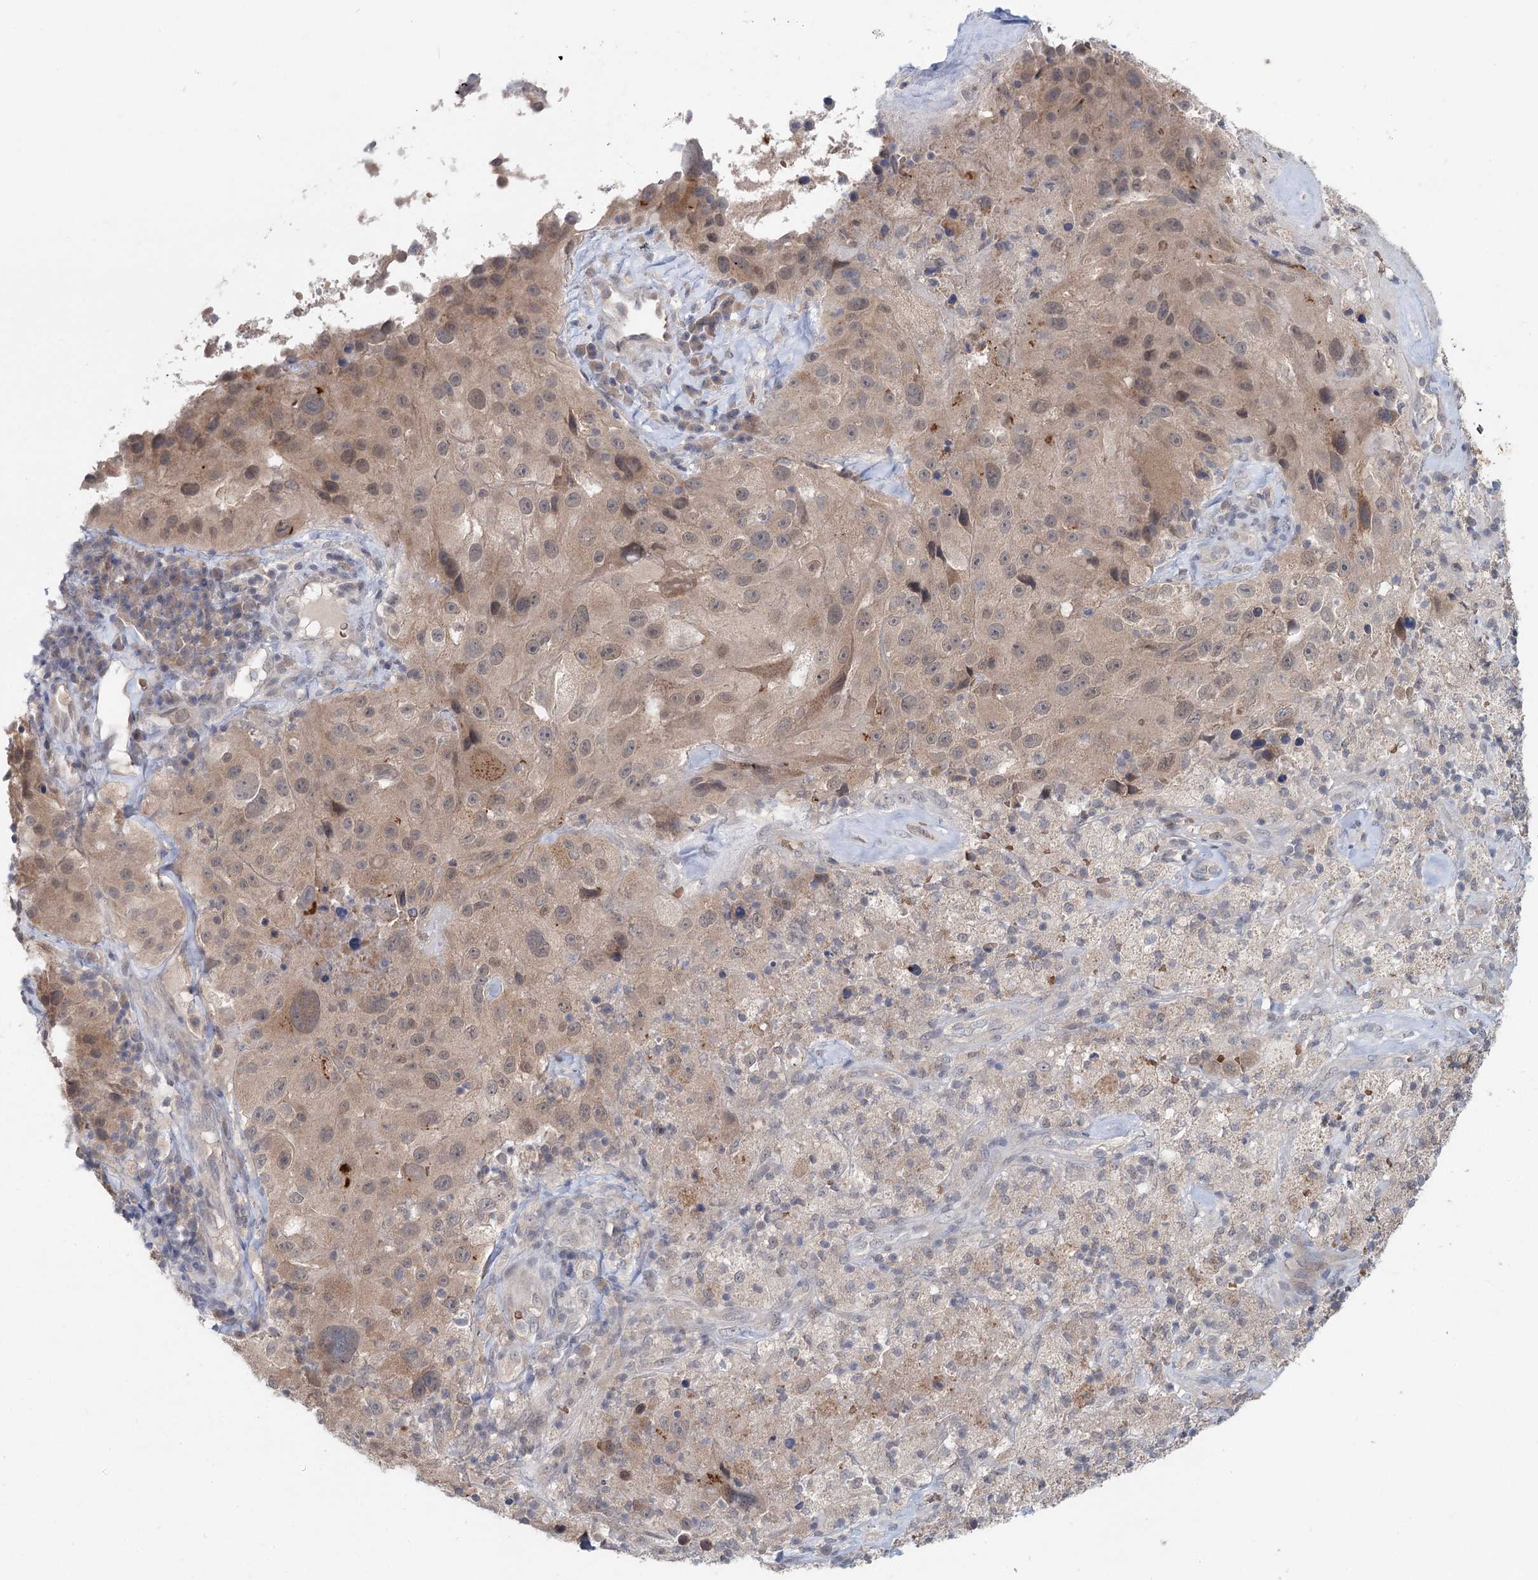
{"staining": {"intensity": "weak", "quantity": "25%-75%", "location": "cytoplasmic/membranous"}, "tissue": "melanoma", "cell_type": "Tumor cells", "image_type": "cancer", "snomed": [{"axis": "morphology", "description": "Malignant melanoma, Metastatic site"}, {"axis": "topography", "description": "Lymph node"}], "caption": "A histopathology image showing weak cytoplasmic/membranous staining in about 25%-75% of tumor cells in malignant melanoma (metastatic site), as visualized by brown immunohistochemical staining.", "gene": "FBXO7", "patient": {"sex": "male", "age": 62}}